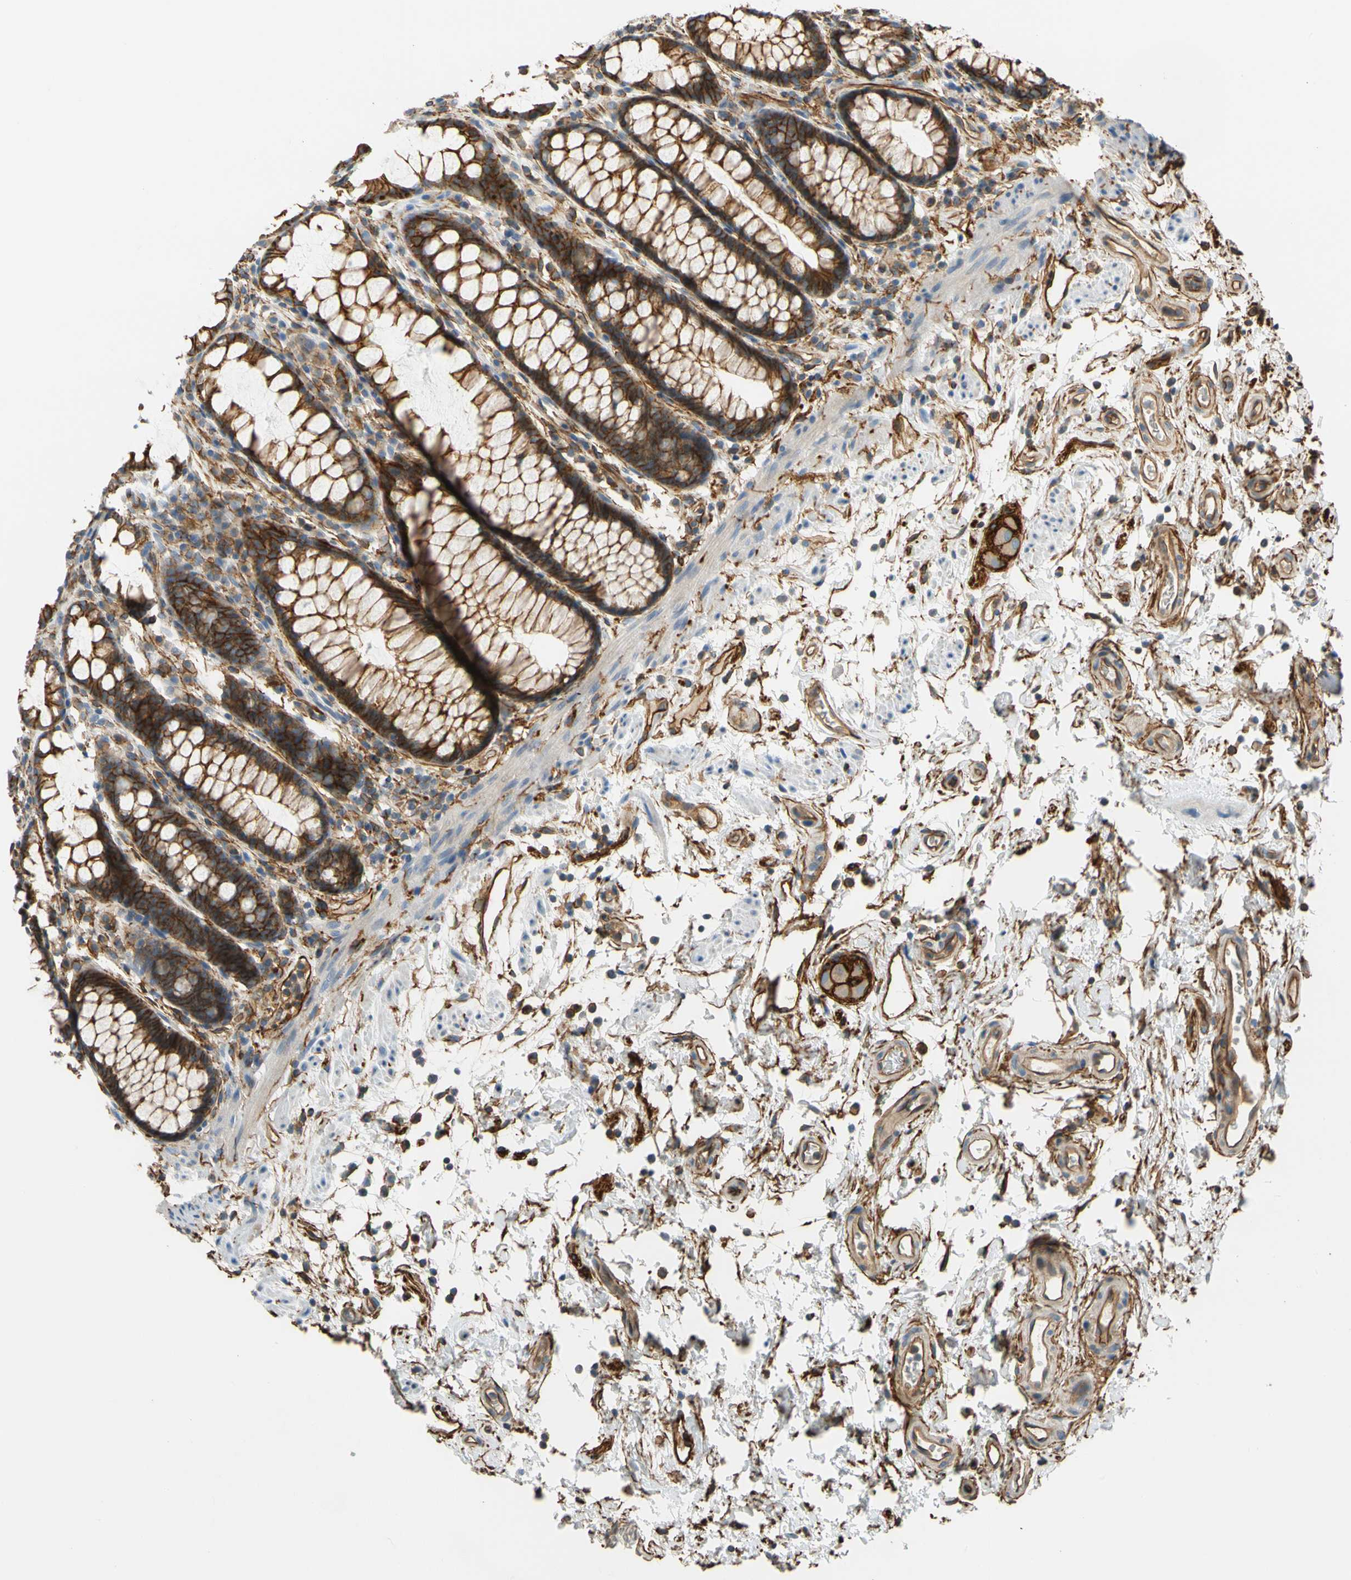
{"staining": {"intensity": "strong", "quantity": ">75%", "location": "cytoplasmic/membranous"}, "tissue": "rectum", "cell_type": "Glandular cells", "image_type": "normal", "snomed": [{"axis": "morphology", "description": "Normal tissue, NOS"}, {"axis": "topography", "description": "Rectum"}], "caption": "Approximately >75% of glandular cells in benign rectum display strong cytoplasmic/membranous protein positivity as visualized by brown immunohistochemical staining.", "gene": "SPTAN1", "patient": {"sex": "male", "age": 92}}